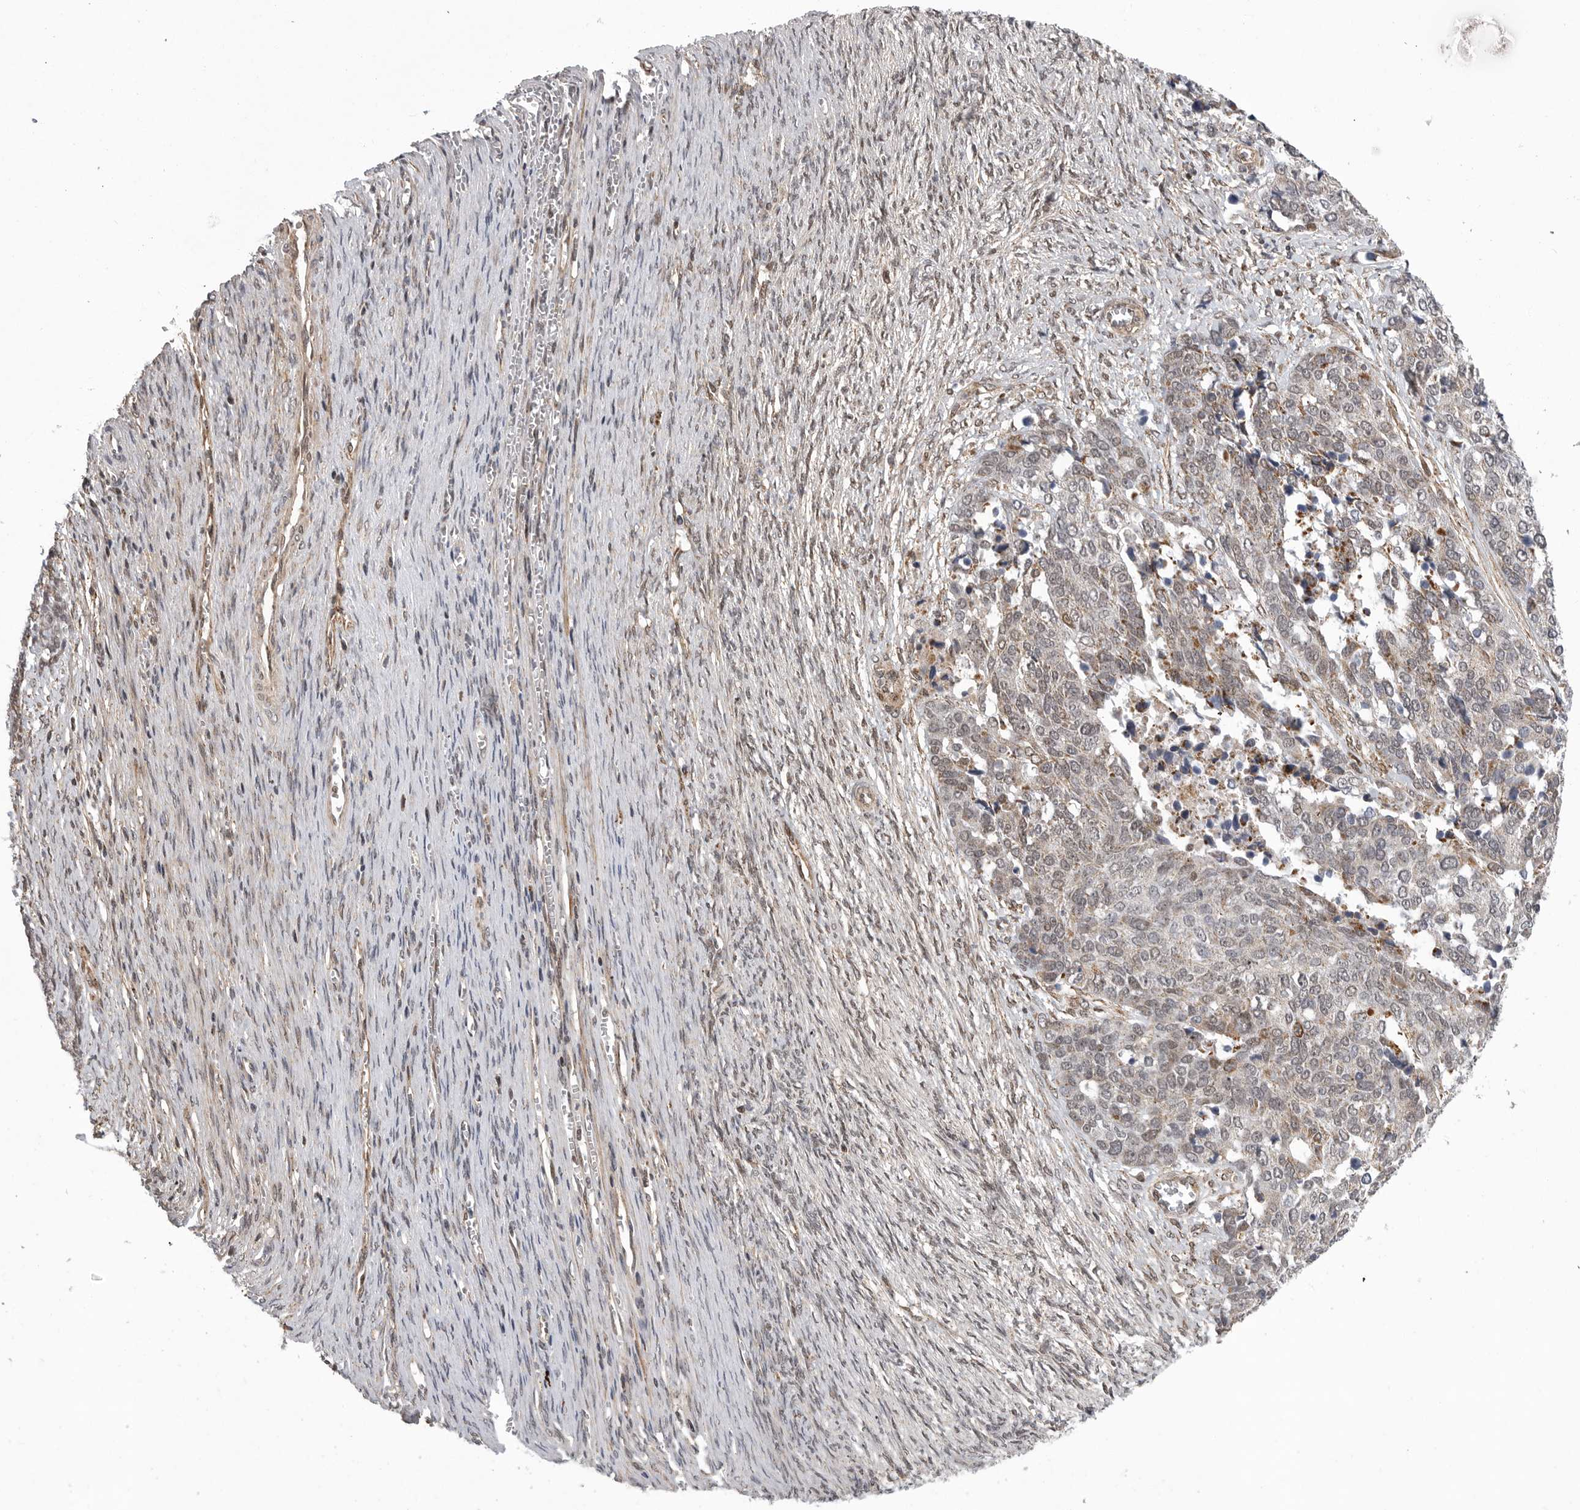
{"staining": {"intensity": "negative", "quantity": "none", "location": "none"}, "tissue": "ovarian cancer", "cell_type": "Tumor cells", "image_type": "cancer", "snomed": [{"axis": "morphology", "description": "Cystadenocarcinoma, serous, NOS"}, {"axis": "topography", "description": "Ovary"}], "caption": "Tumor cells show no significant staining in ovarian cancer (serous cystadenocarcinoma).", "gene": "TMPRSS11F", "patient": {"sex": "female", "age": 44}}